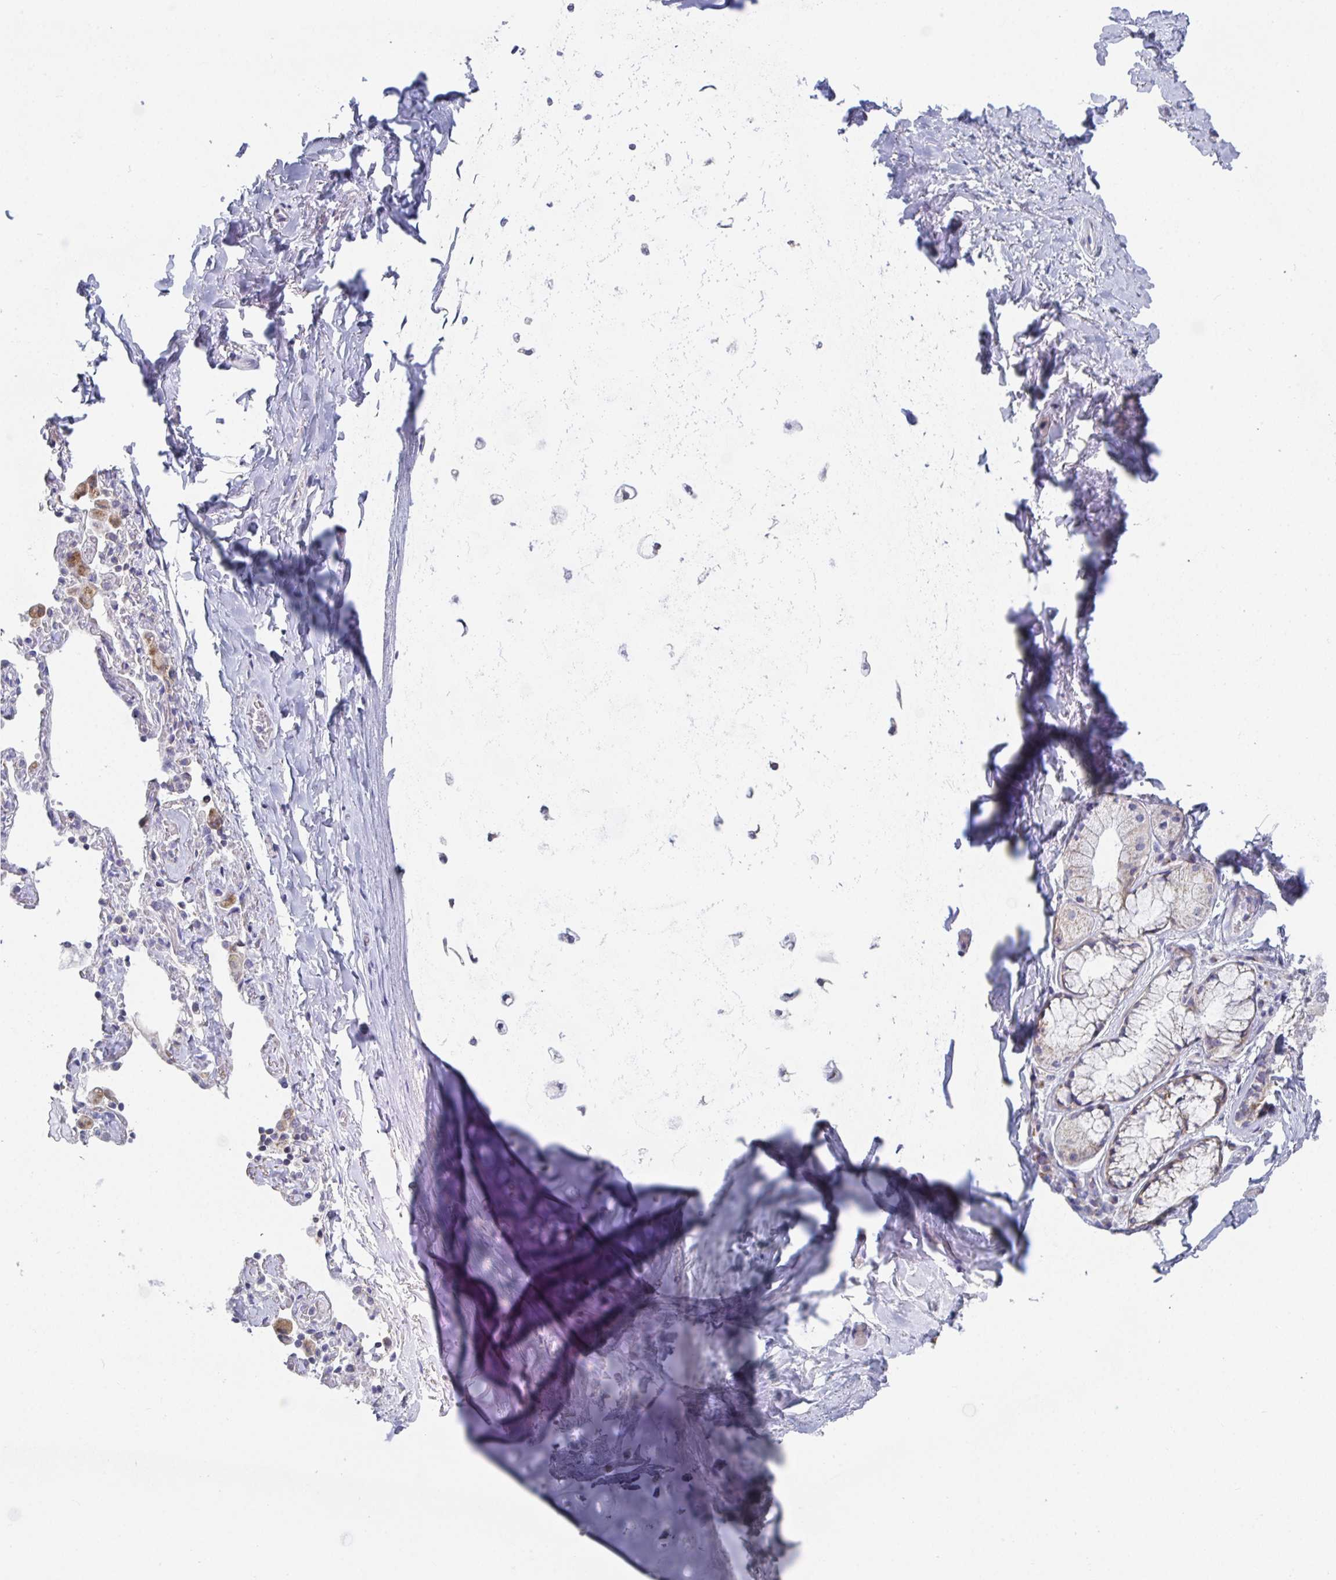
{"staining": {"intensity": "negative", "quantity": "none", "location": "none"}, "tissue": "soft tissue", "cell_type": "Chondrocytes", "image_type": "normal", "snomed": [{"axis": "morphology", "description": "Normal tissue, NOS"}, {"axis": "topography", "description": "Cartilage tissue"}, {"axis": "topography", "description": "Bronchus"}], "caption": "Immunohistochemistry (IHC) photomicrograph of benign soft tissue: soft tissue stained with DAB (3,3'-diaminobenzidine) exhibits no significant protein positivity in chondrocytes.", "gene": "ATP5F1C", "patient": {"sex": "male", "age": 64}}